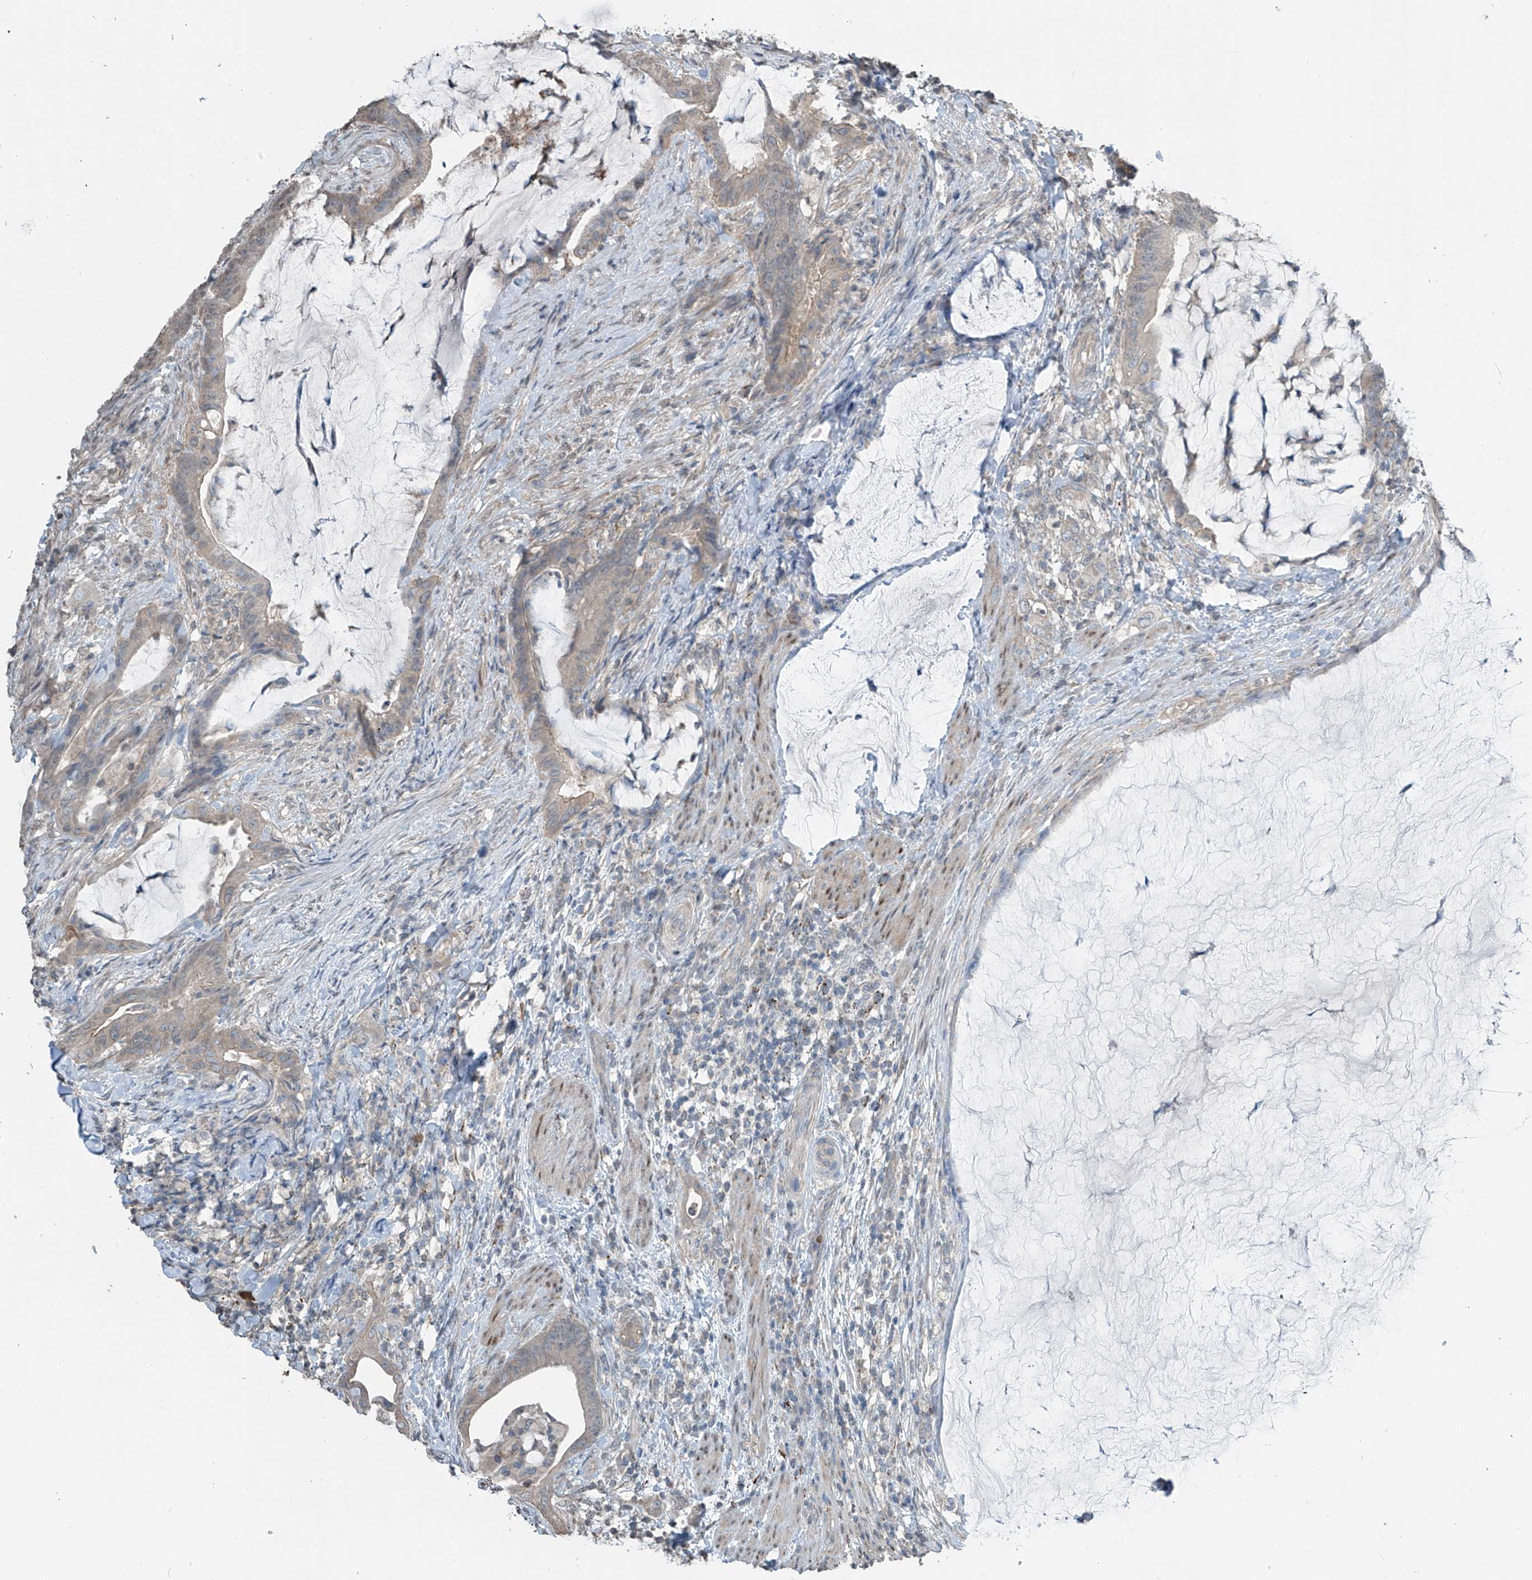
{"staining": {"intensity": "weak", "quantity": "25%-75%", "location": "cytoplasmic/membranous"}, "tissue": "colorectal cancer", "cell_type": "Tumor cells", "image_type": "cancer", "snomed": [{"axis": "morphology", "description": "Adenocarcinoma, NOS"}, {"axis": "topography", "description": "Colon"}], "caption": "An image of human colorectal cancer (adenocarcinoma) stained for a protein demonstrates weak cytoplasmic/membranous brown staining in tumor cells.", "gene": "HOXA11", "patient": {"sex": "female", "age": 66}}